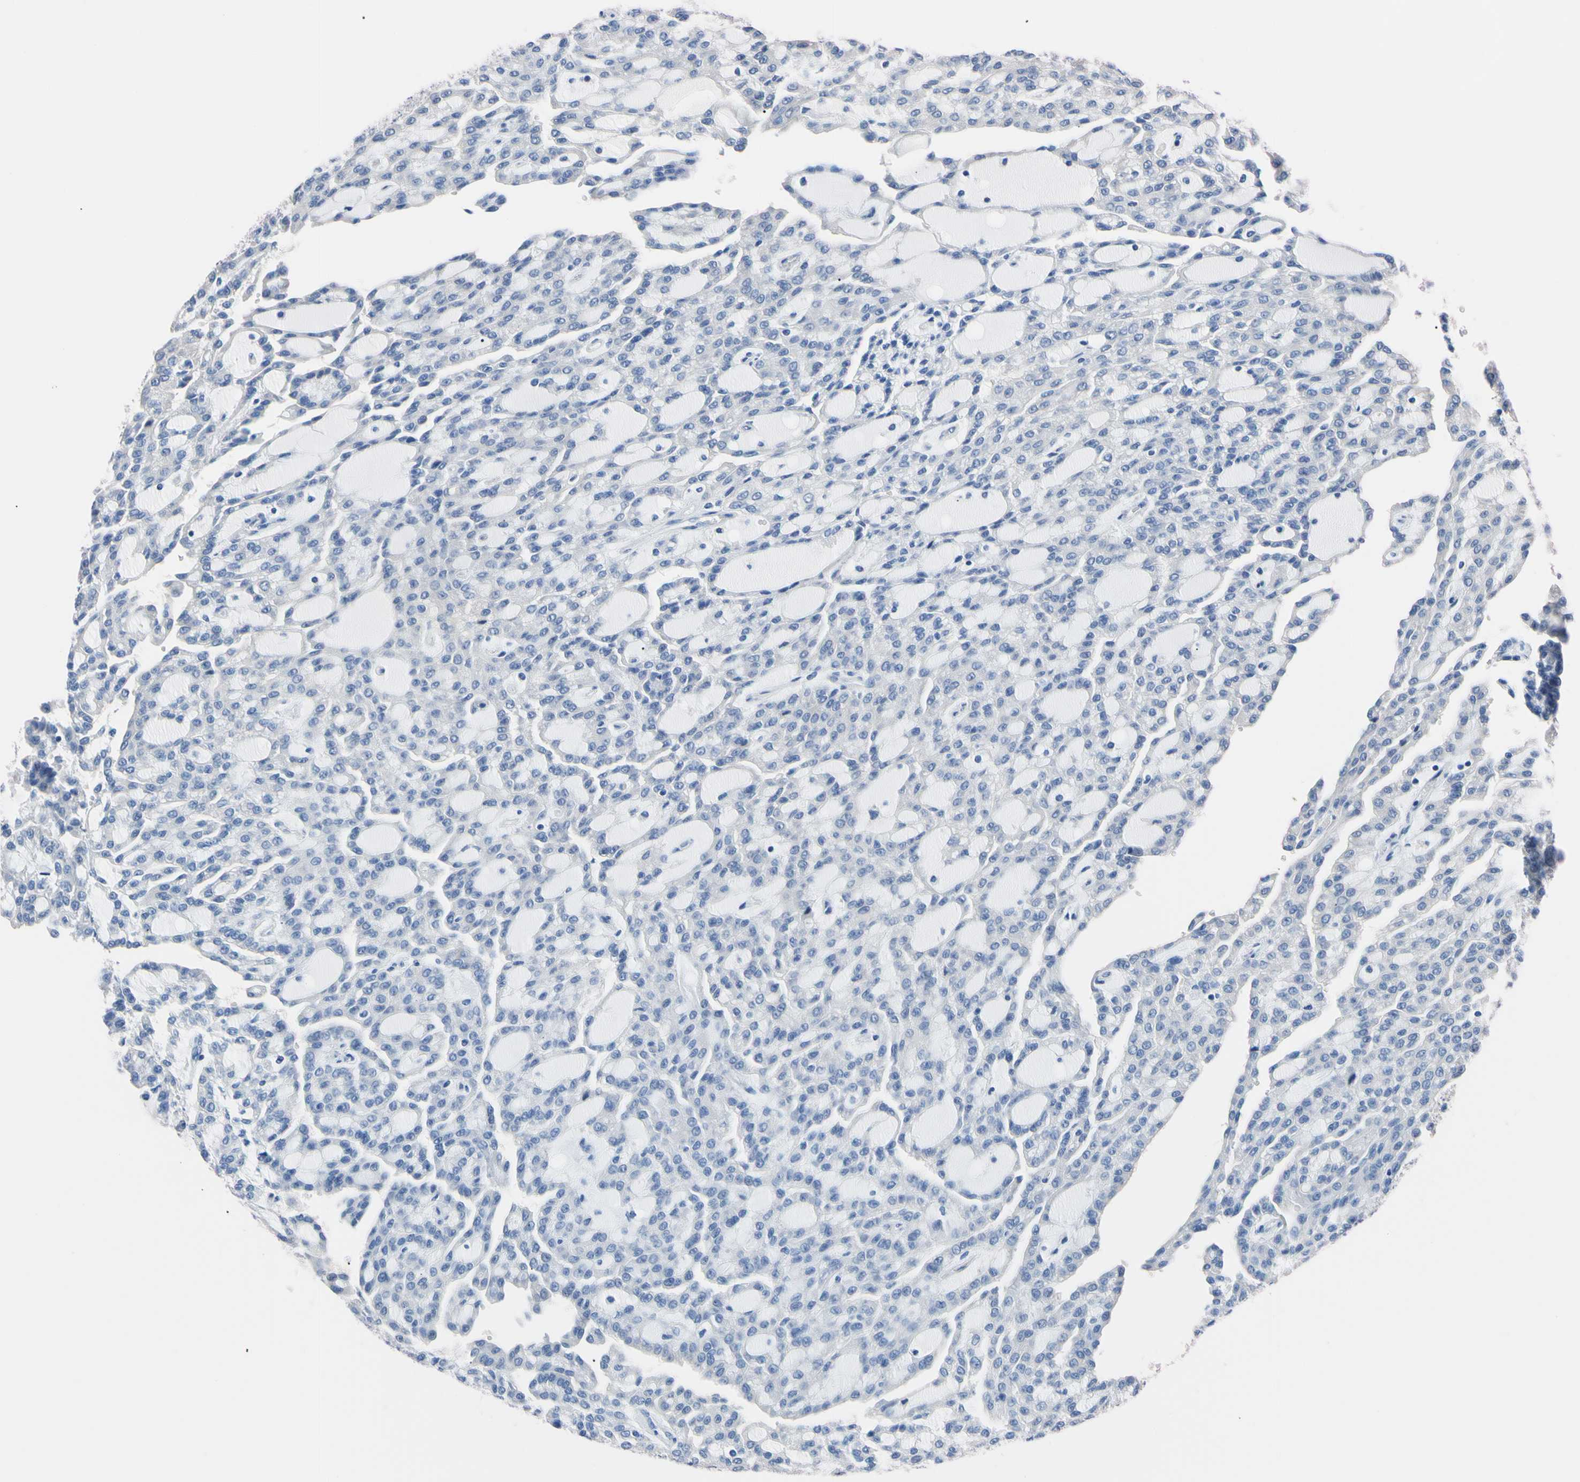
{"staining": {"intensity": "negative", "quantity": "none", "location": "none"}, "tissue": "renal cancer", "cell_type": "Tumor cells", "image_type": "cancer", "snomed": [{"axis": "morphology", "description": "Adenocarcinoma, NOS"}, {"axis": "topography", "description": "Kidney"}], "caption": "Immunohistochemical staining of renal adenocarcinoma shows no significant staining in tumor cells. (IHC, brightfield microscopy, high magnification).", "gene": "RARS1", "patient": {"sex": "male", "age": 63}}